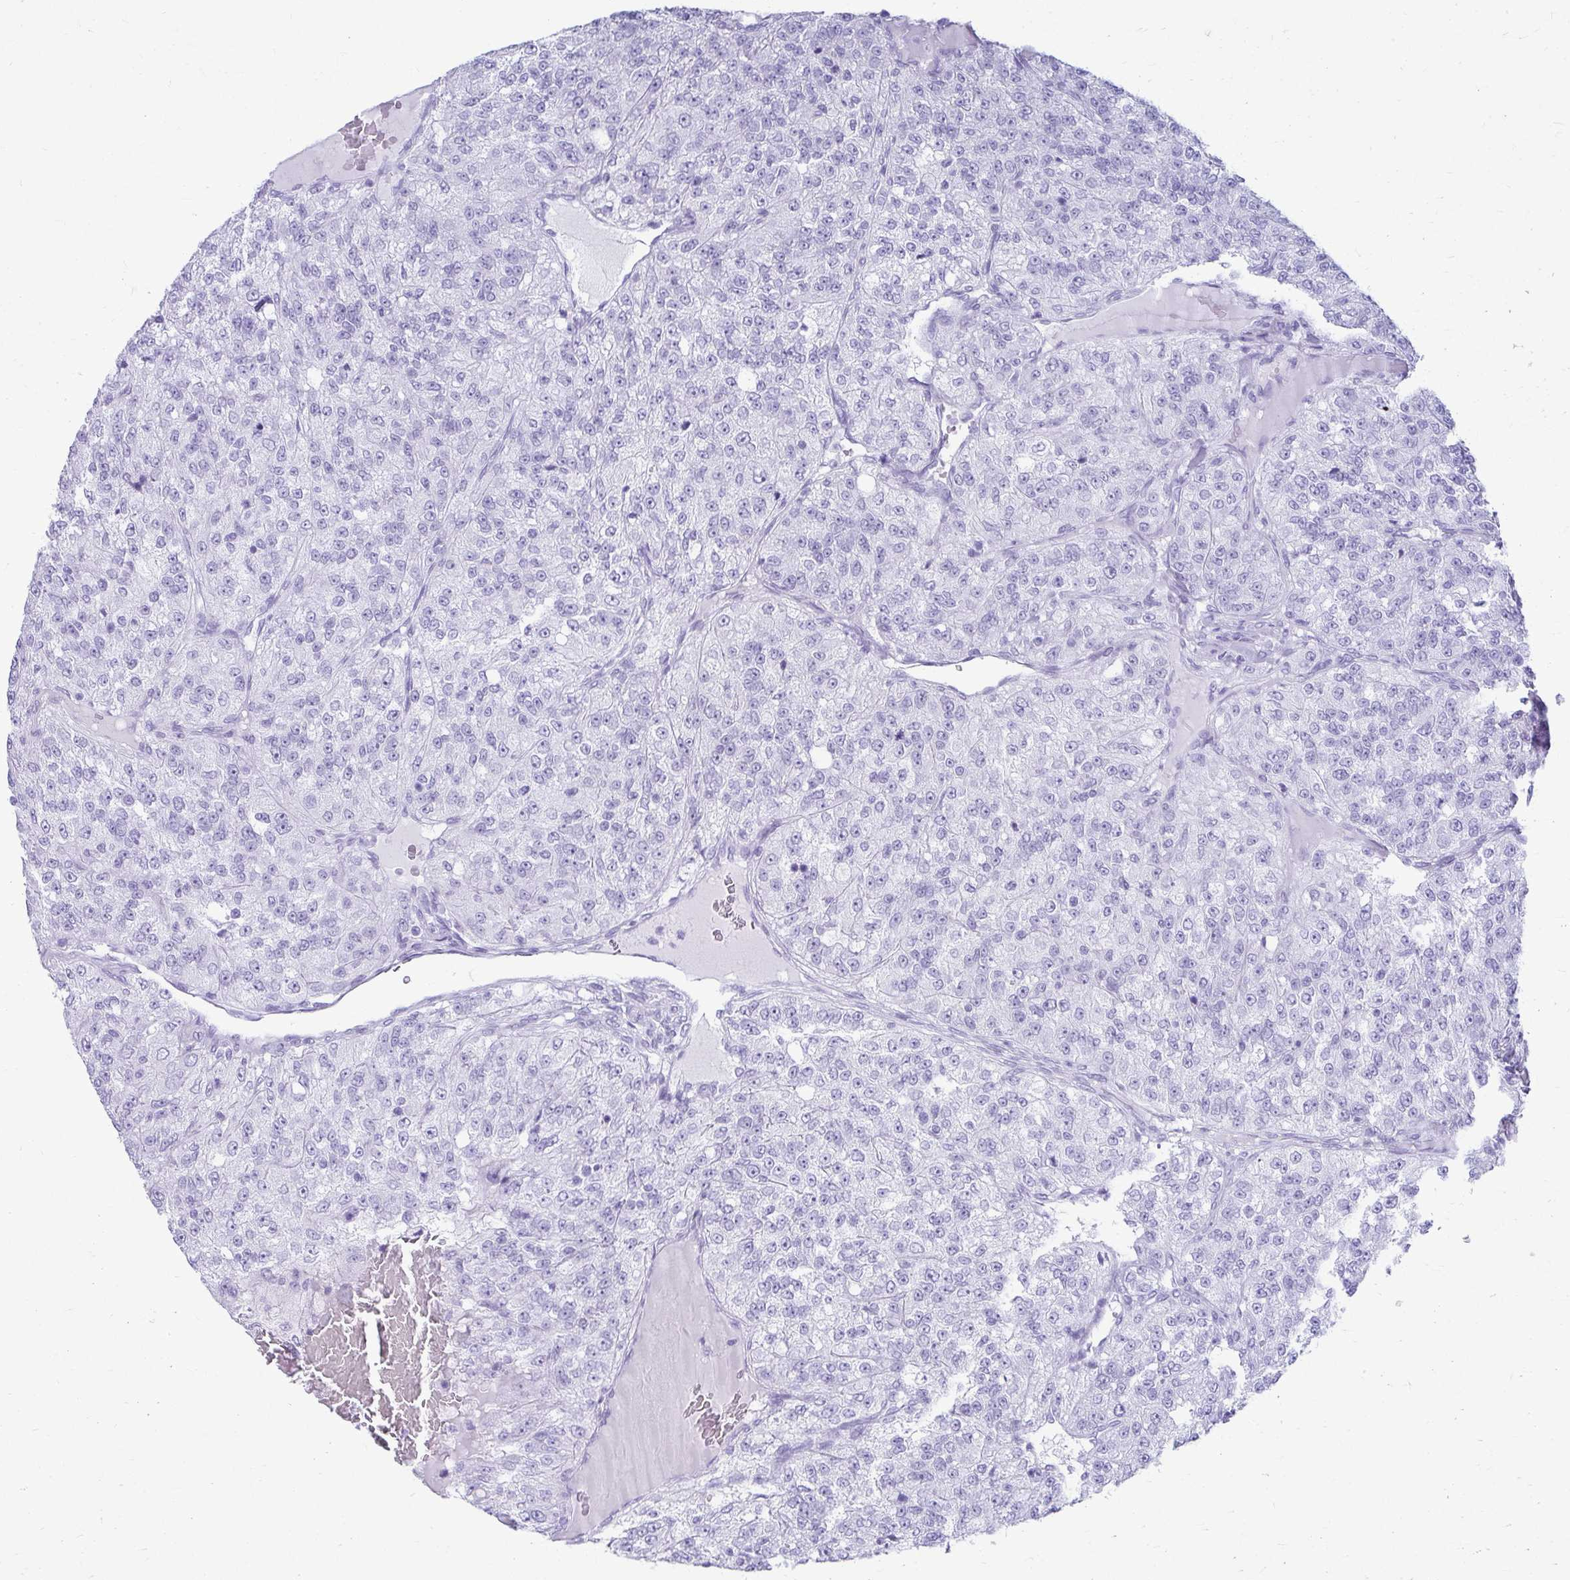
{"staining": {"intensity": "negative", "quantity": "none", "location": "none"}, "tissue": "renal cancer", "cell_type": "Tumor cells", "image_type": "cancer", "snomed": [{"axis": "morphology", "description": "Adenocarcinoma, NOS"}, {"axis": "topography", "description": "Kidney"}], "caption": "Immunohistochemistry (IHC) image of neoplastic tissue: renal cancer (adenocarcinoma) stained with DAB (3,3'-diaminobenzidine) exhibits no significant protein staining in tumor cells. Brightfield microscopy of immunohistochemistry stained with DAB (brown) and hematoxylin (blue), captured at high magnification.", "gene": "ATP4B", "patient": {"sex": "female", "age": 63}}